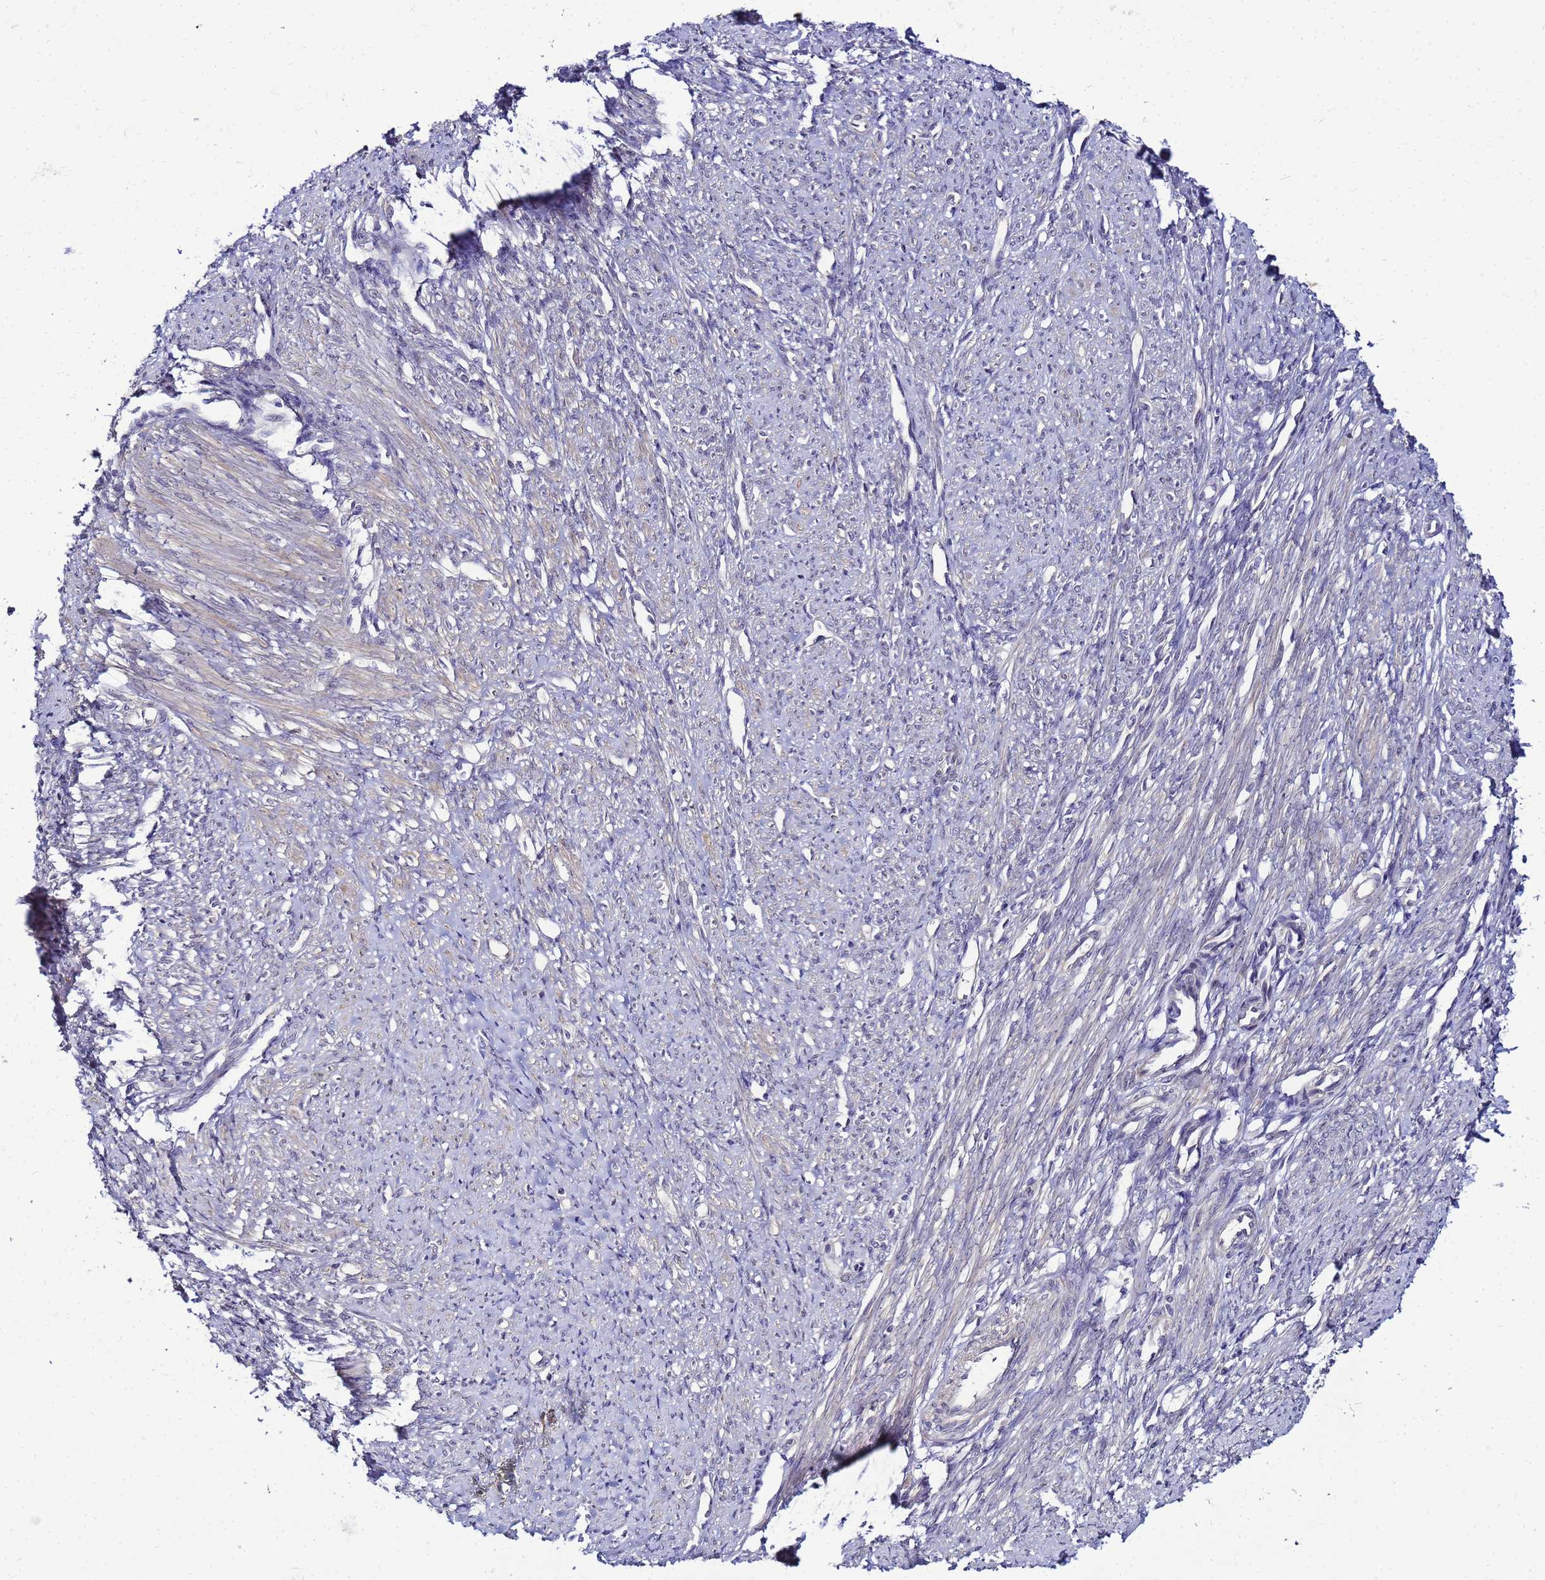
{"staining": {"intensity": "weak", "quantity": "<25%", "location": "cytoplasmic/membranous"}, "tissue": "smooth muscle", "cell_type": "Smooth muscle cells", "image_type": "normal", "snomed": [{"axis": "morphology", "description": "Normal tissue, NOS"}, {"axis": "topography", "description": "Smooth muscle"}, {"axis": "topography", "description": "Uterus"}], "caption": "Immunohistochemical staining of normal smooth muscle reveals no significant positivity in smooth muscle cells.", "gene": "SAT1", "patient": {"sex": "female", "age": 59}}